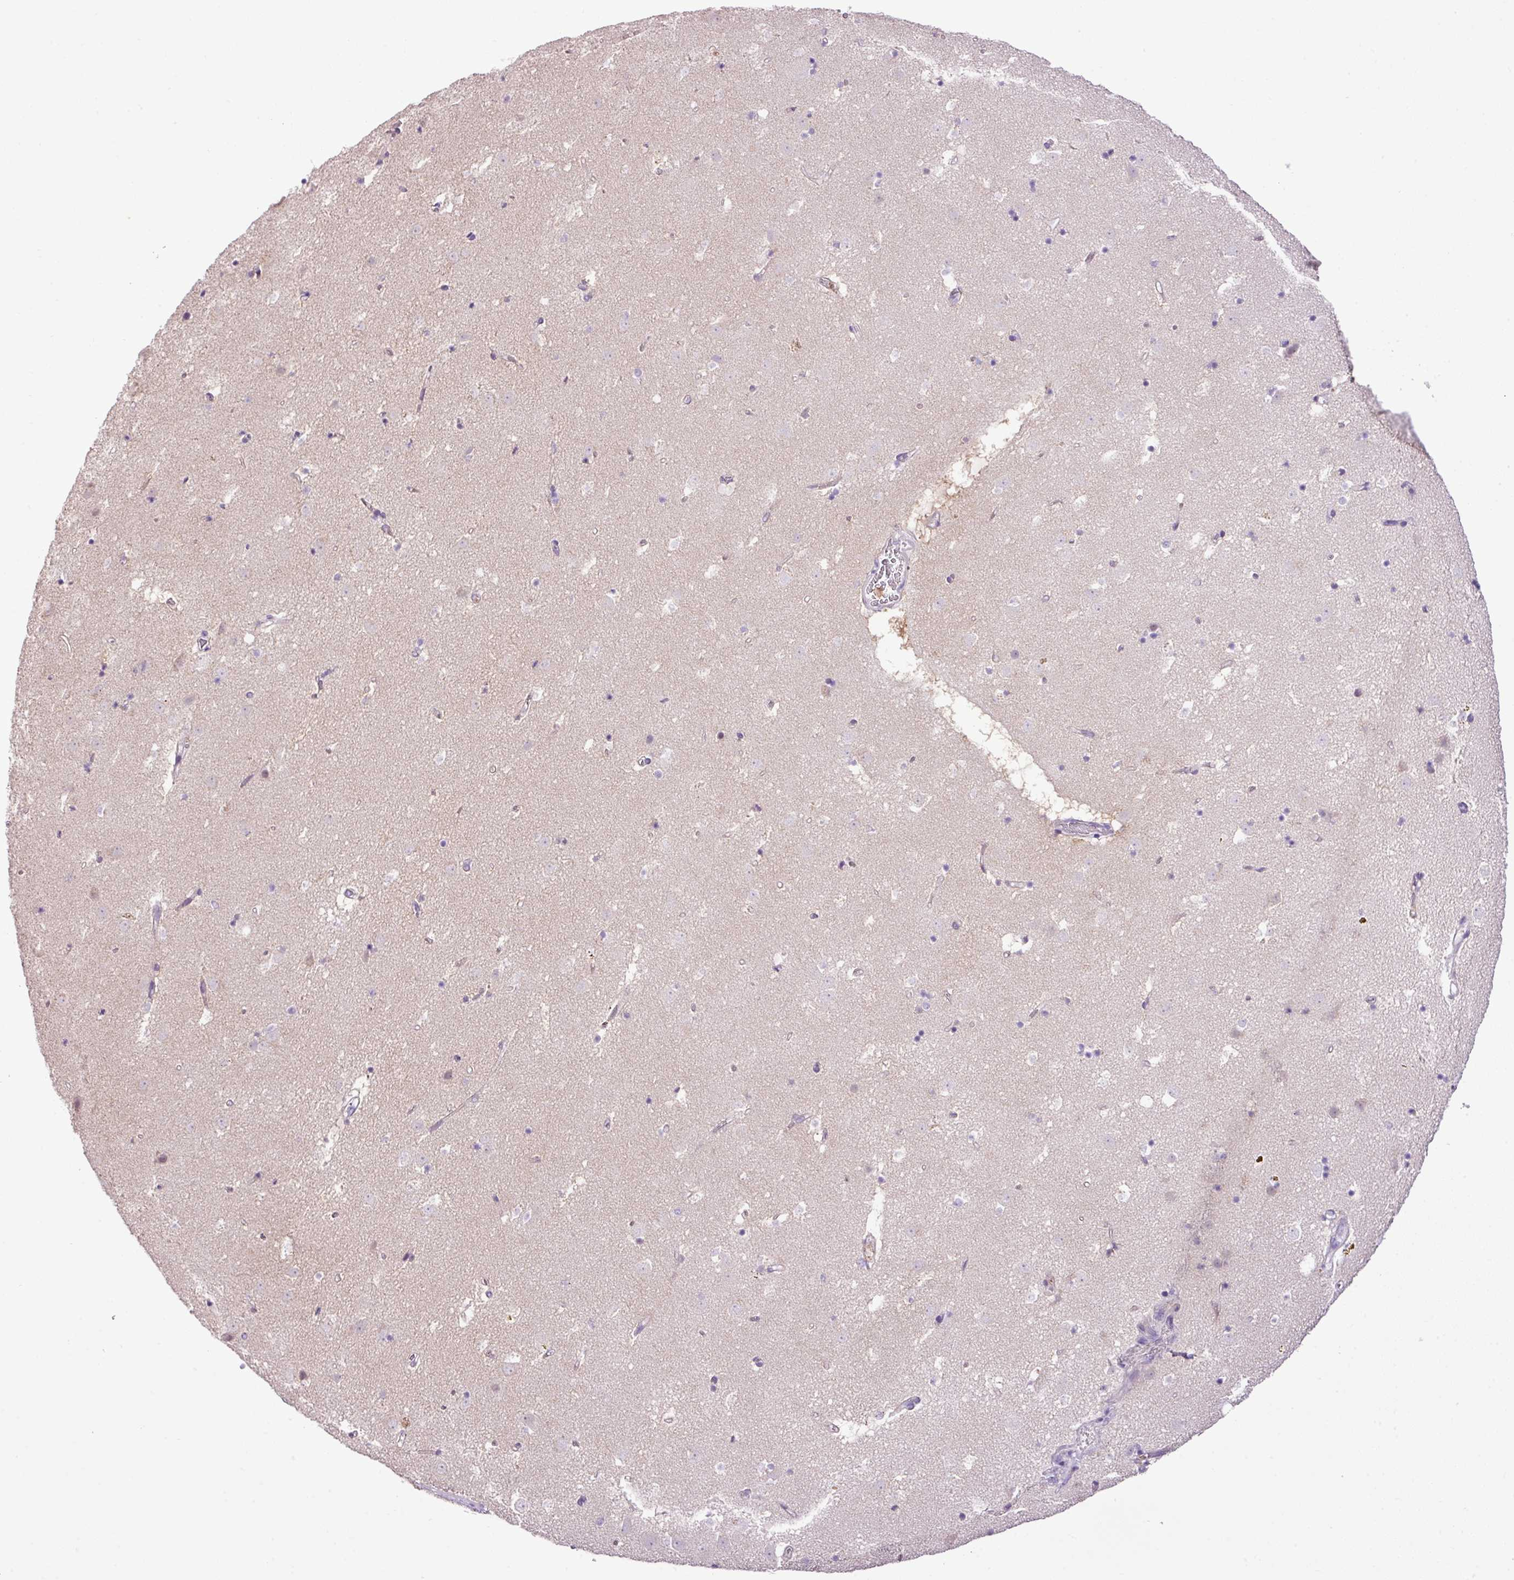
{"staining": {"intensity": "weak", "quantity": "<25%", "location": "cytoplasmic/membranous"}, "tissue": "caudate", "cell_type": "Glial cells", "image_type": "normal", "snomed": [{"axis": "morphology", "description": "Normal tissue, NOS"}, {"axis": "topography", "description": "Lateral ventricle wall"}], "caption": "DAB immunohistochemical staining of benign caudate demonstrates no significant positivity in glial cells.", "gene": "HTR3E", "patient": {"sex": "male", "age": 58}}